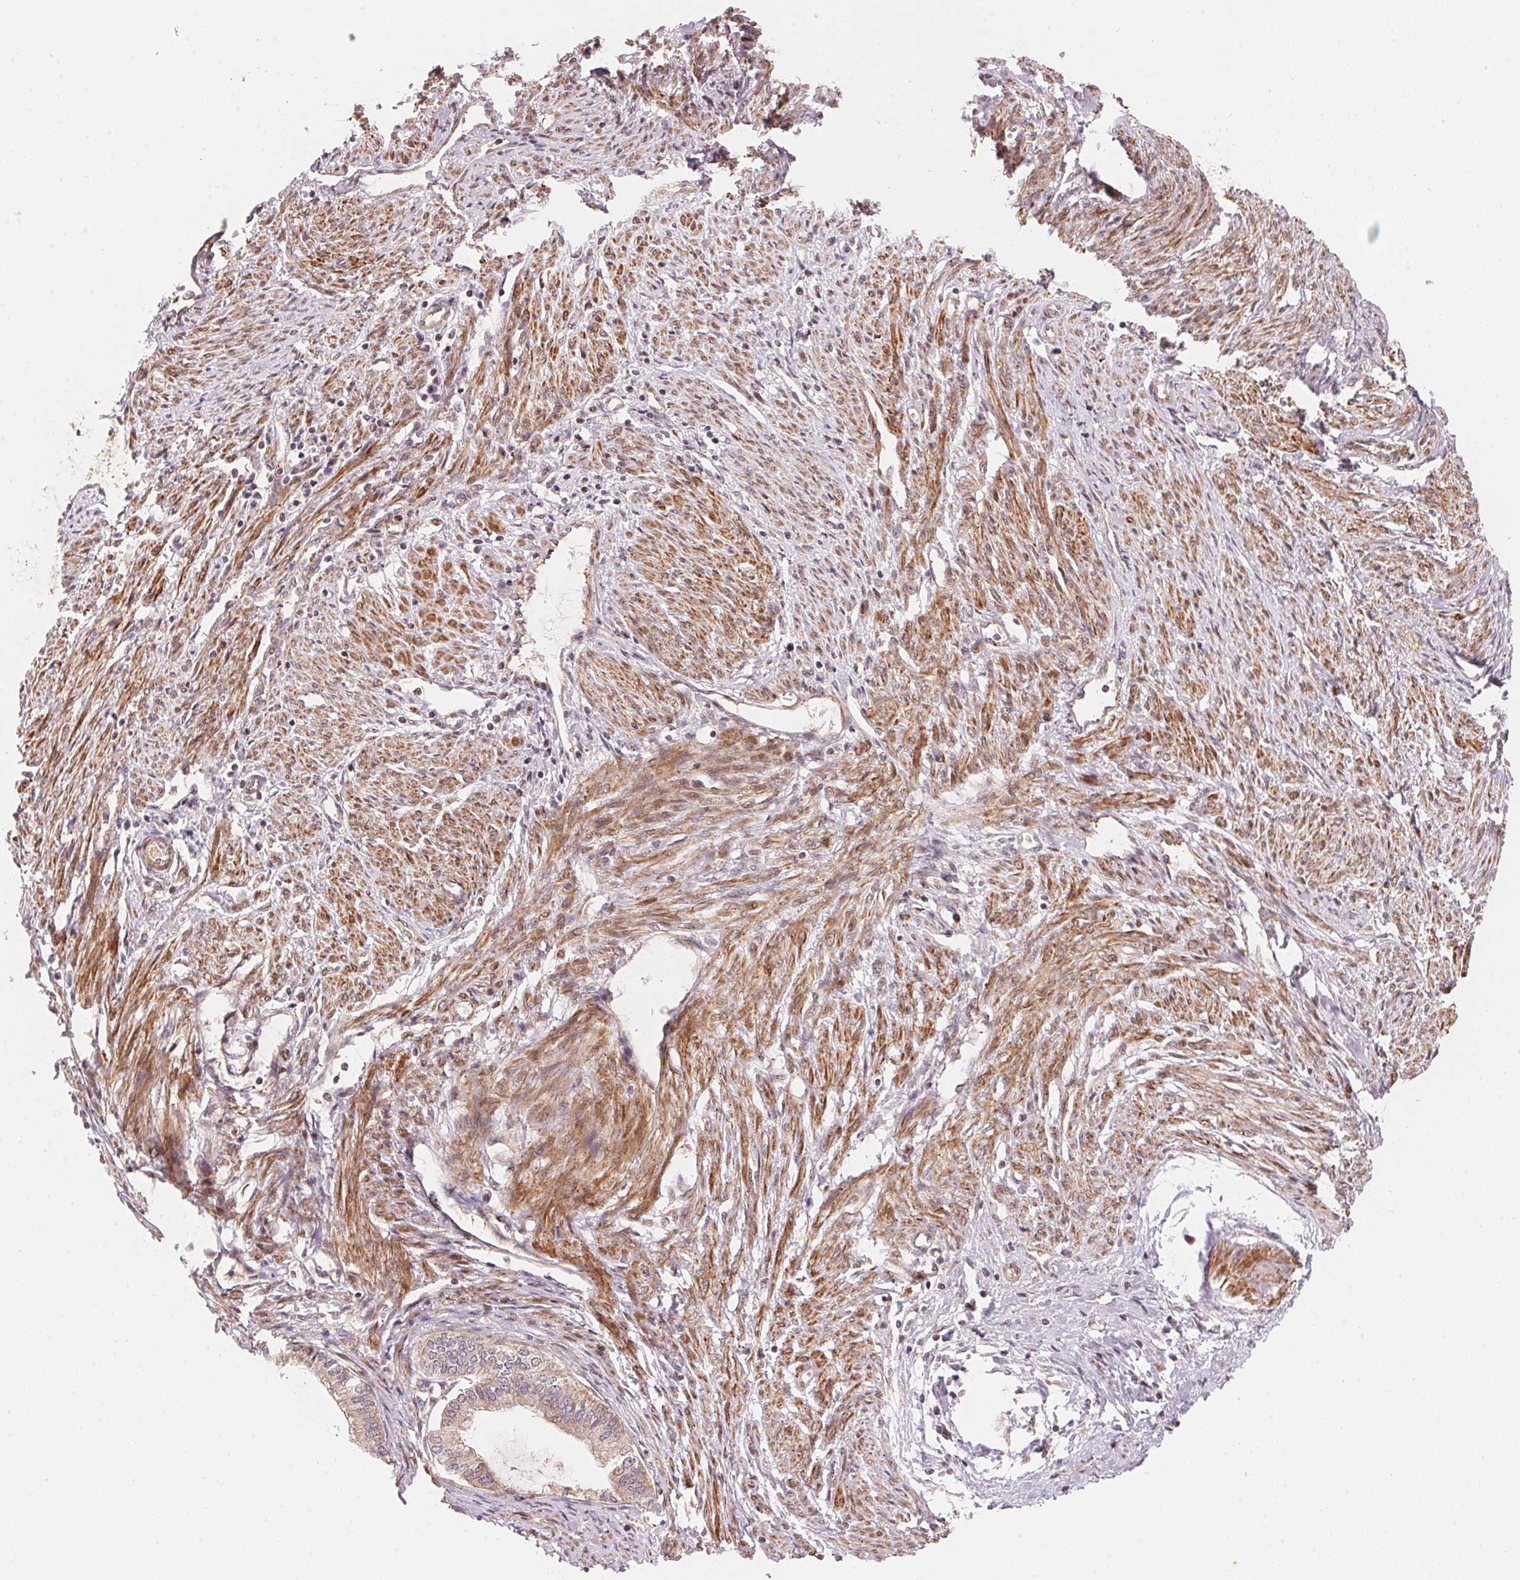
{"staining": {"intensity": "moderate", "quantity": "25%-75%", "location": "cytoplasmic/membranous,nuclear"}, "tissue": "endometrial cancer", "cell_type": "Tumor cells", "image_type": "cancer", "snomed": [{"axis": "morphology", "description": "Adenocarcinoma, NOS"}, {"axis": "topography", "description": "Endometrium"}], "caption": "This is an image of immunohistochemistry staining of adenocarcinoma (endometrial), which shows moderate staining in the cytoplasmic/membranous and nuclear of tumor cells.", "gene": "TNIP2", "patient": {"sex": "female", "age": 86}}